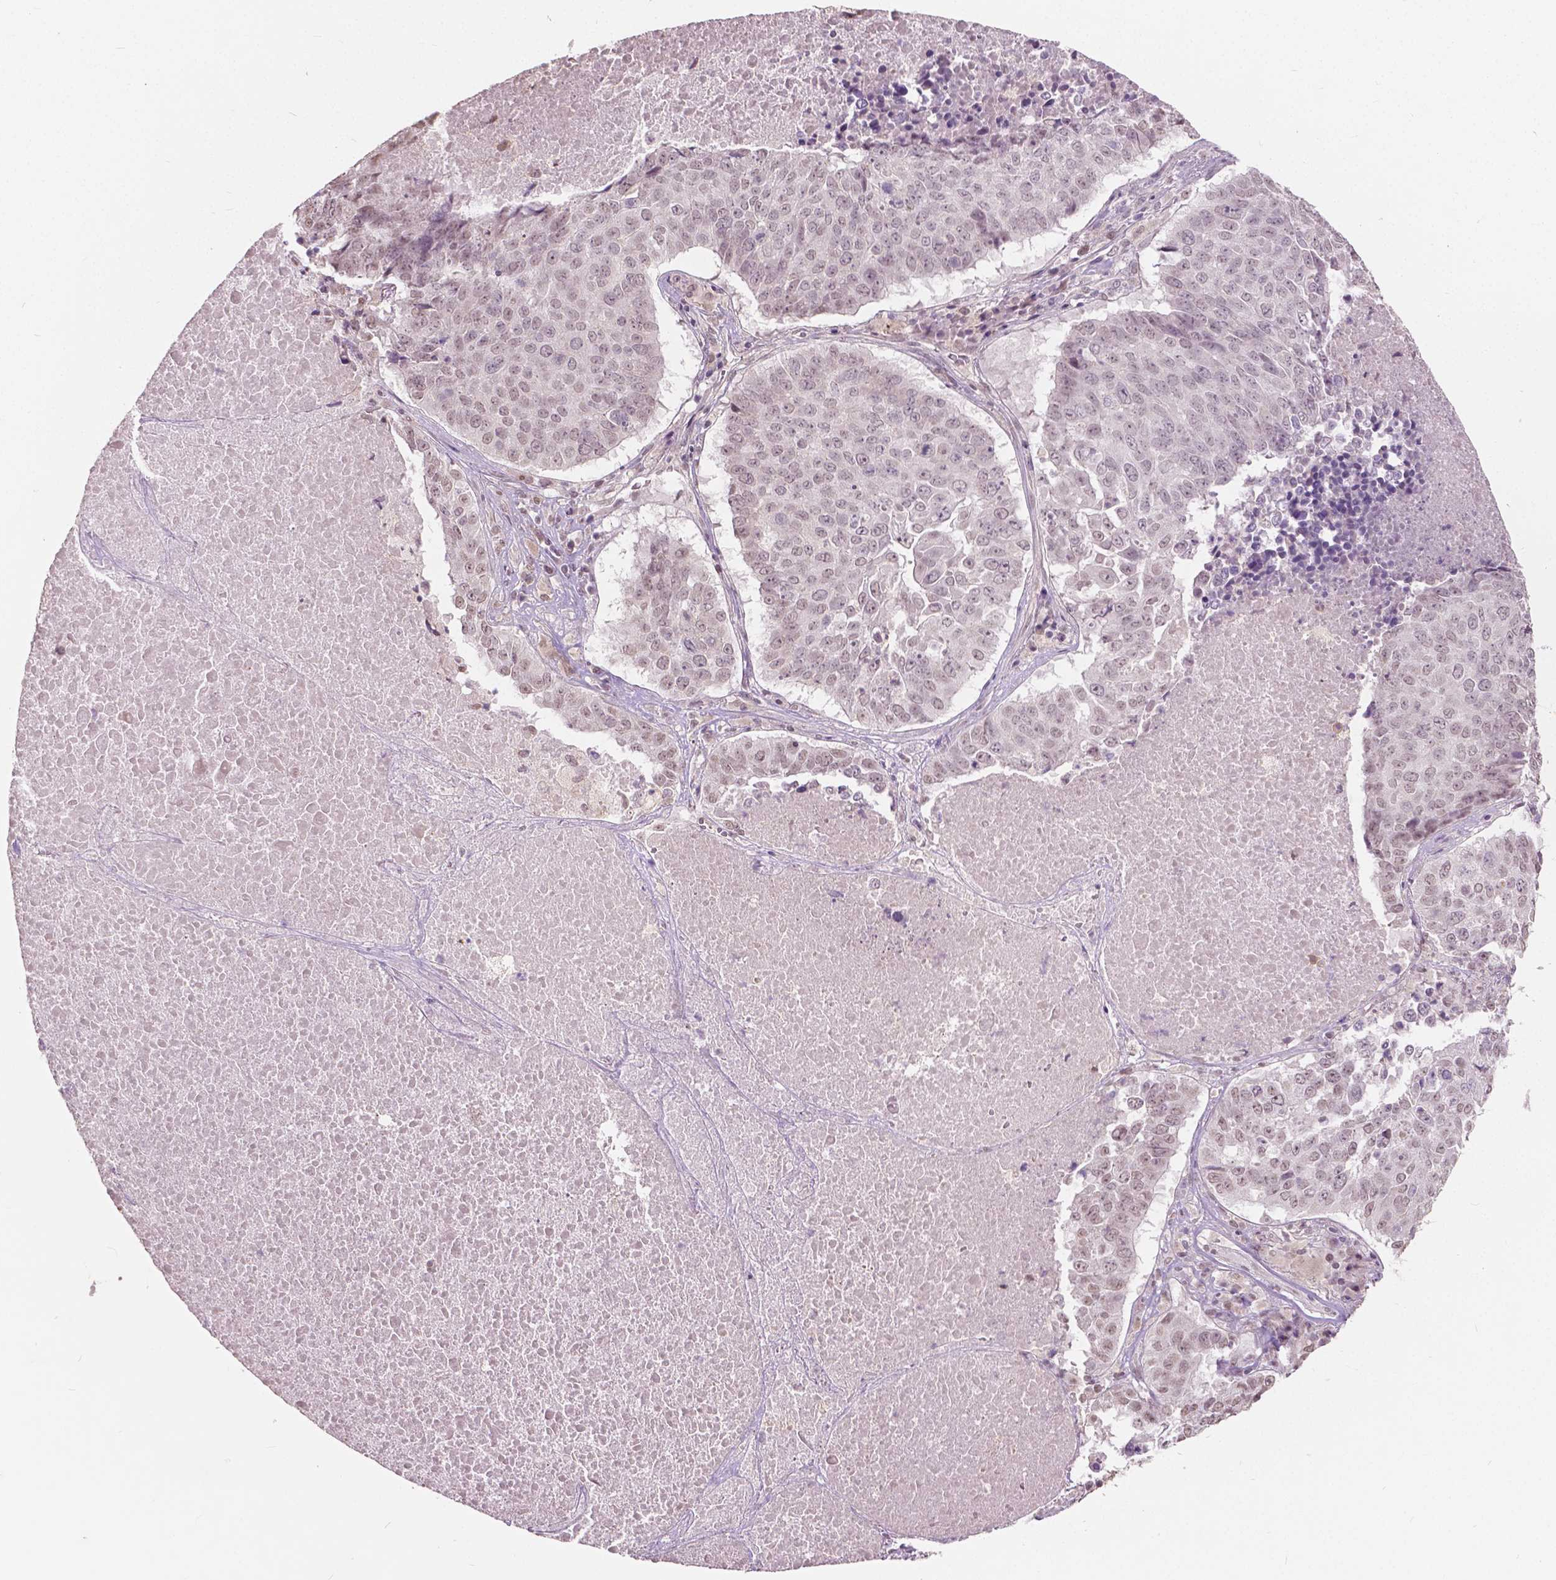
{"staining": {"intensity": "weak", "quantity": "25%-75%", "location": "nuclear"}, "tissue": "lung cancer", "cell_type": "Tumor cells", "image_type": "cancer", "snomed": [{"axis": "morphology", "description": "Normal tissue, NOS"}, {"axis": "morphology", "description": "Squamous cell carcinoma, NOS"}, {"axis": "topography", "description": "Bronchus"}, {"axis": "topography", "description": "Lung"}], "caption": "Lung squamous cell carcinoma tissue exhibits weak nuclear expression in about 25%-75% of tumor cells Ihc stains the protein in brown and the nuclei are stained blue.", "gene": "HOXA10", "patient": {"sex": "male", "age": 64}}